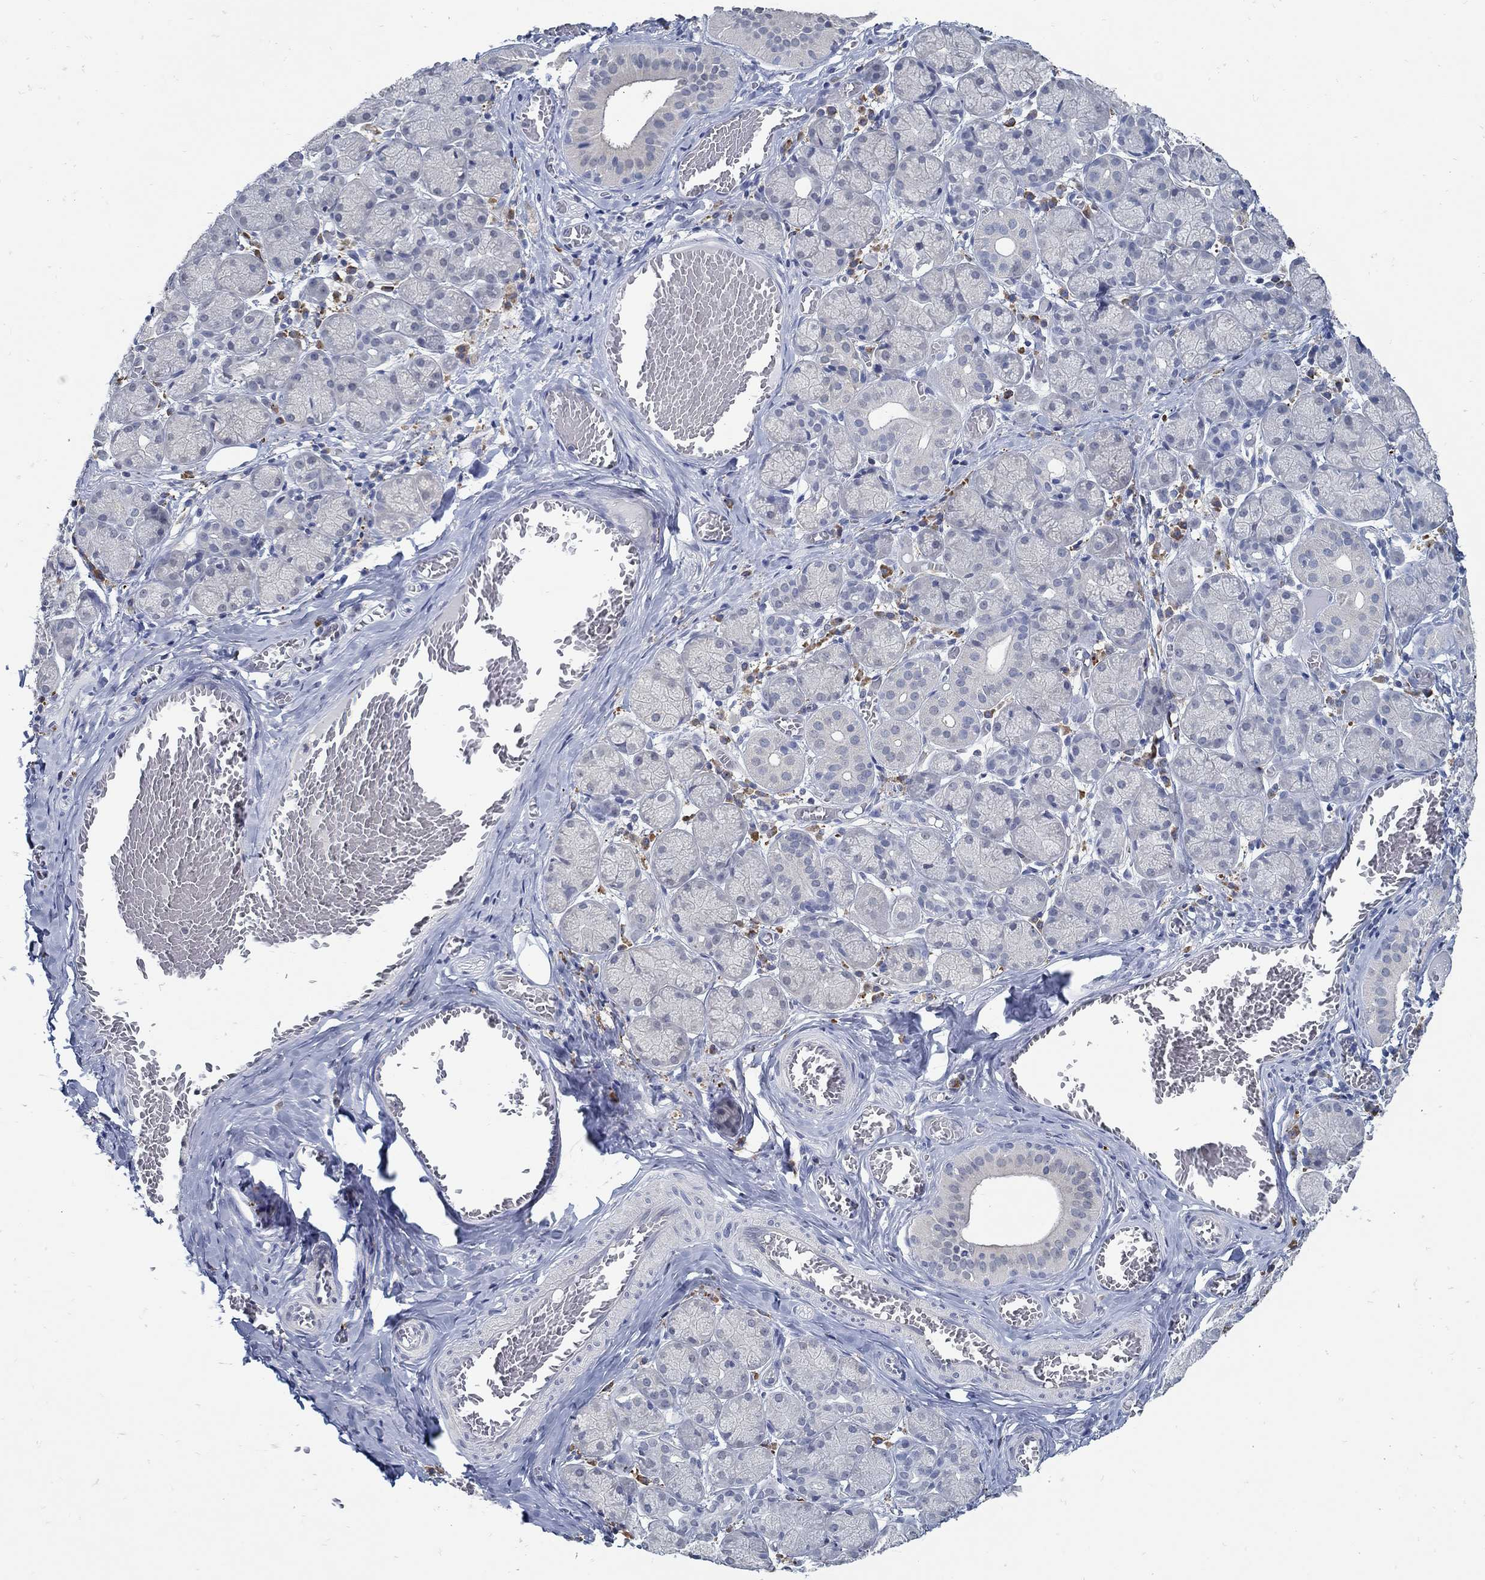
{"staining": {"intensity": "negative", "quantity": "none", "location": "none"}, "tissue": "salivary gland", "cell_type": "Glandular cells", "image_type": "normal", "snomed": [{"axis": "morphology", "description": "Normal tissue, NOS"}, {"axis": "topography", "description": "Salivary gland"}, {"axis": "topography", "description": "Peripheral nerve tissue"}], "caption": "Immunohistochemistry (IHC) micrograph of normal salivary gland: human salivary gland stained with DAB exhibits no significant protein expression in glandular cells.", "gene": "PCDH11X", "patient": {"sex": "female", "age": 24}}